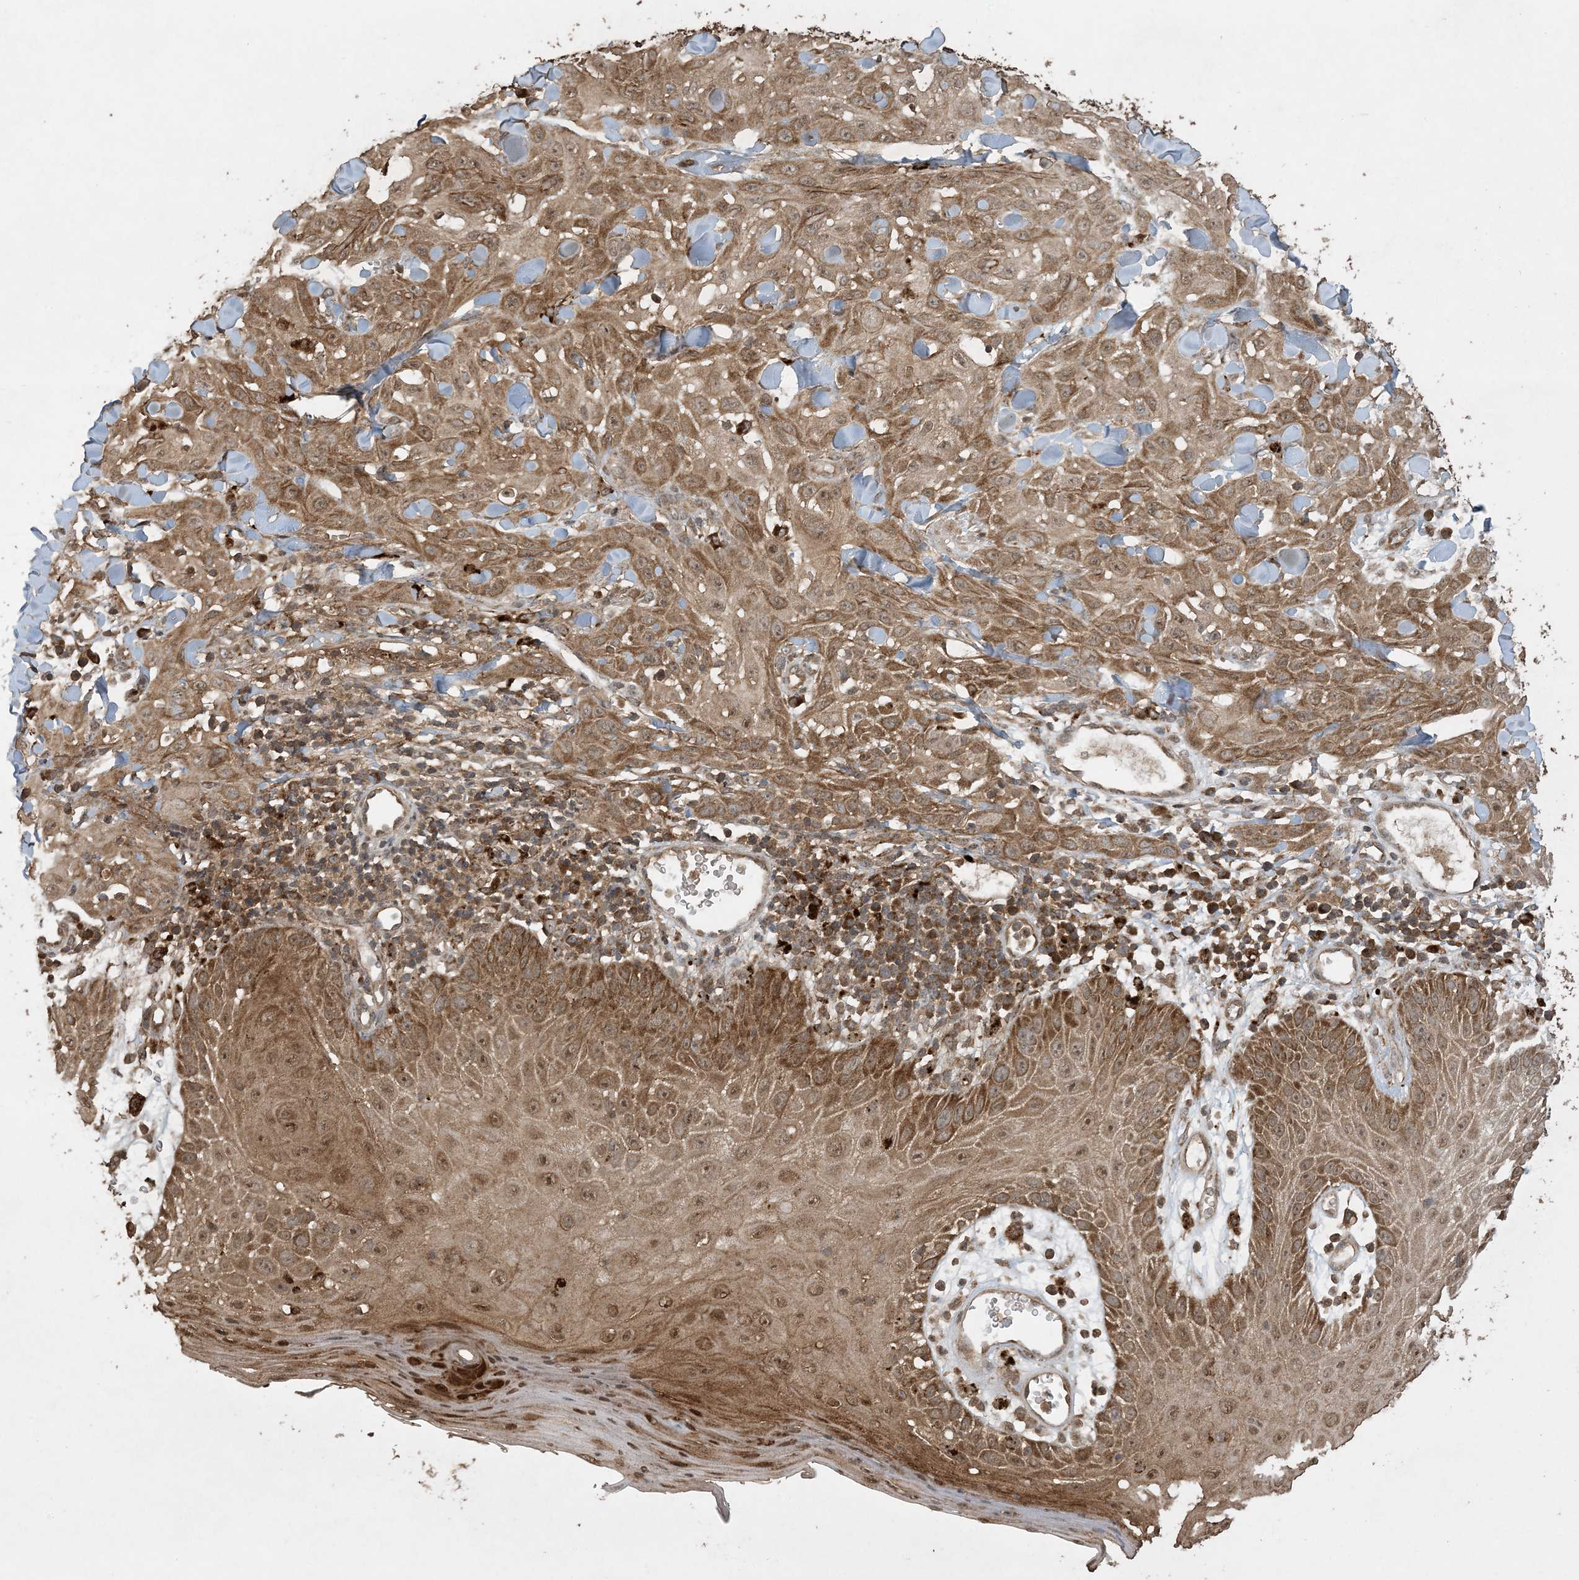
{"staining": {"intensity": "moderate", "quantity": ">75%", "location": "cytoplasmic/membranous"}, "tissue": "skin cancer", "cell_type": "Tumor cells", "image_type": "cancer", "snomed": [{"axis": "morphology", "description": "Squamous cell carcinoma, NOS"}, {"axis": "topography", "description": "Skin"}], "caption": "Tumor cells display medium levels of moderate cytoplasmic/membranous positivity in approximately >75% of cells in squamous cell carcinoma (skin).", "gene": "EFCAB8", "patient": {"sex": "male", "age": 24}}